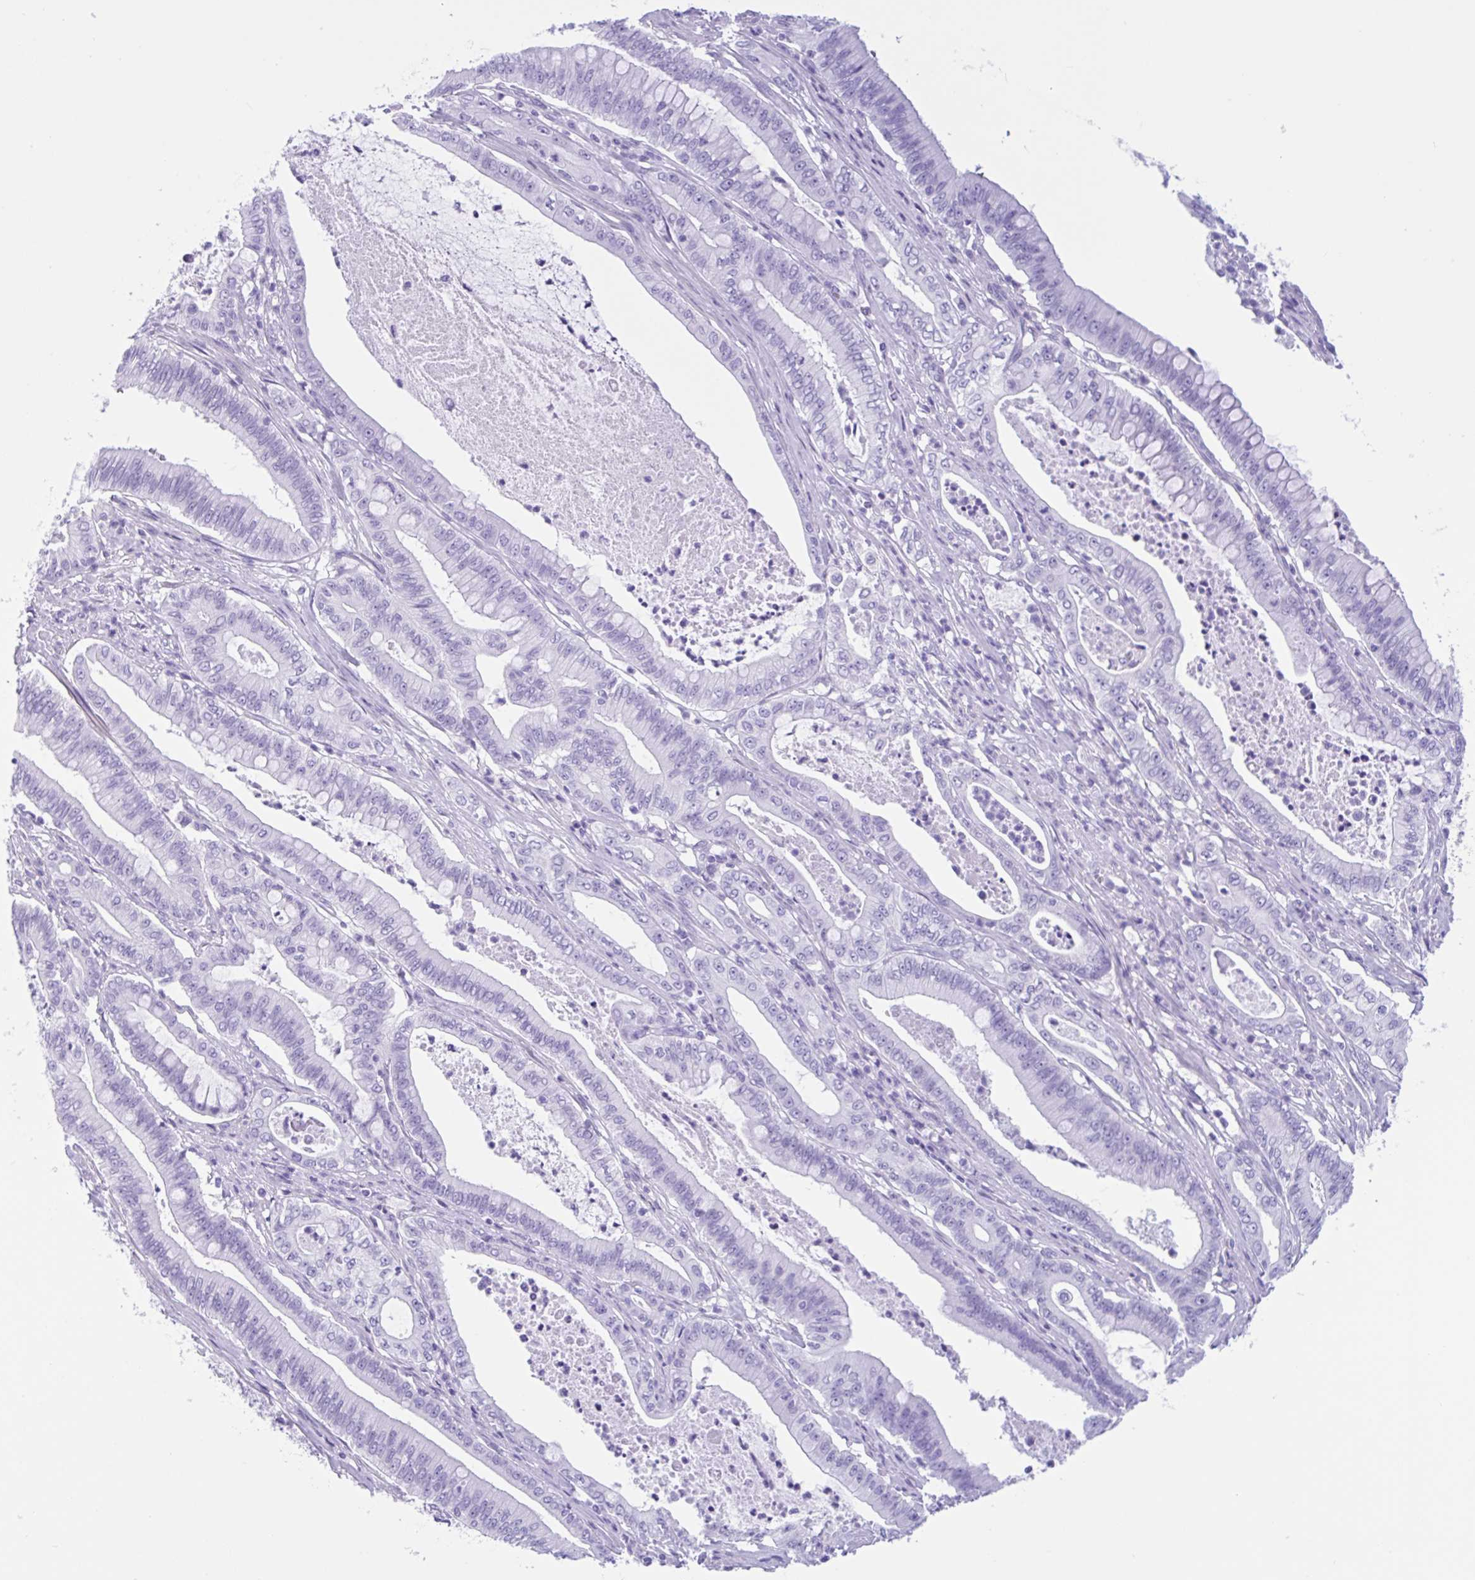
{"staining": {"intensity": "negative", "quantity": "none", "location": "none"}, "tissue": "pancreatic cancer", "cell_type": "Tumor cells", "image_type": "cancer", "snomed": [{"axis": "morphology", "description": "Adenocarcinoma, NOS"}, {"axis": "topography", "description": "Pancreas"}], "caption": "Immunohistochemistry (IHC) photomicrograph of neoplastic tissue: pancreatic cancer (adenocarcinoma) stained with DAB (3,3'-diaminobenzidine) shows no significant protein positivity in tumor cells.", "gene": "IAPP", "patient": {"sex": "male", "age": 71}}